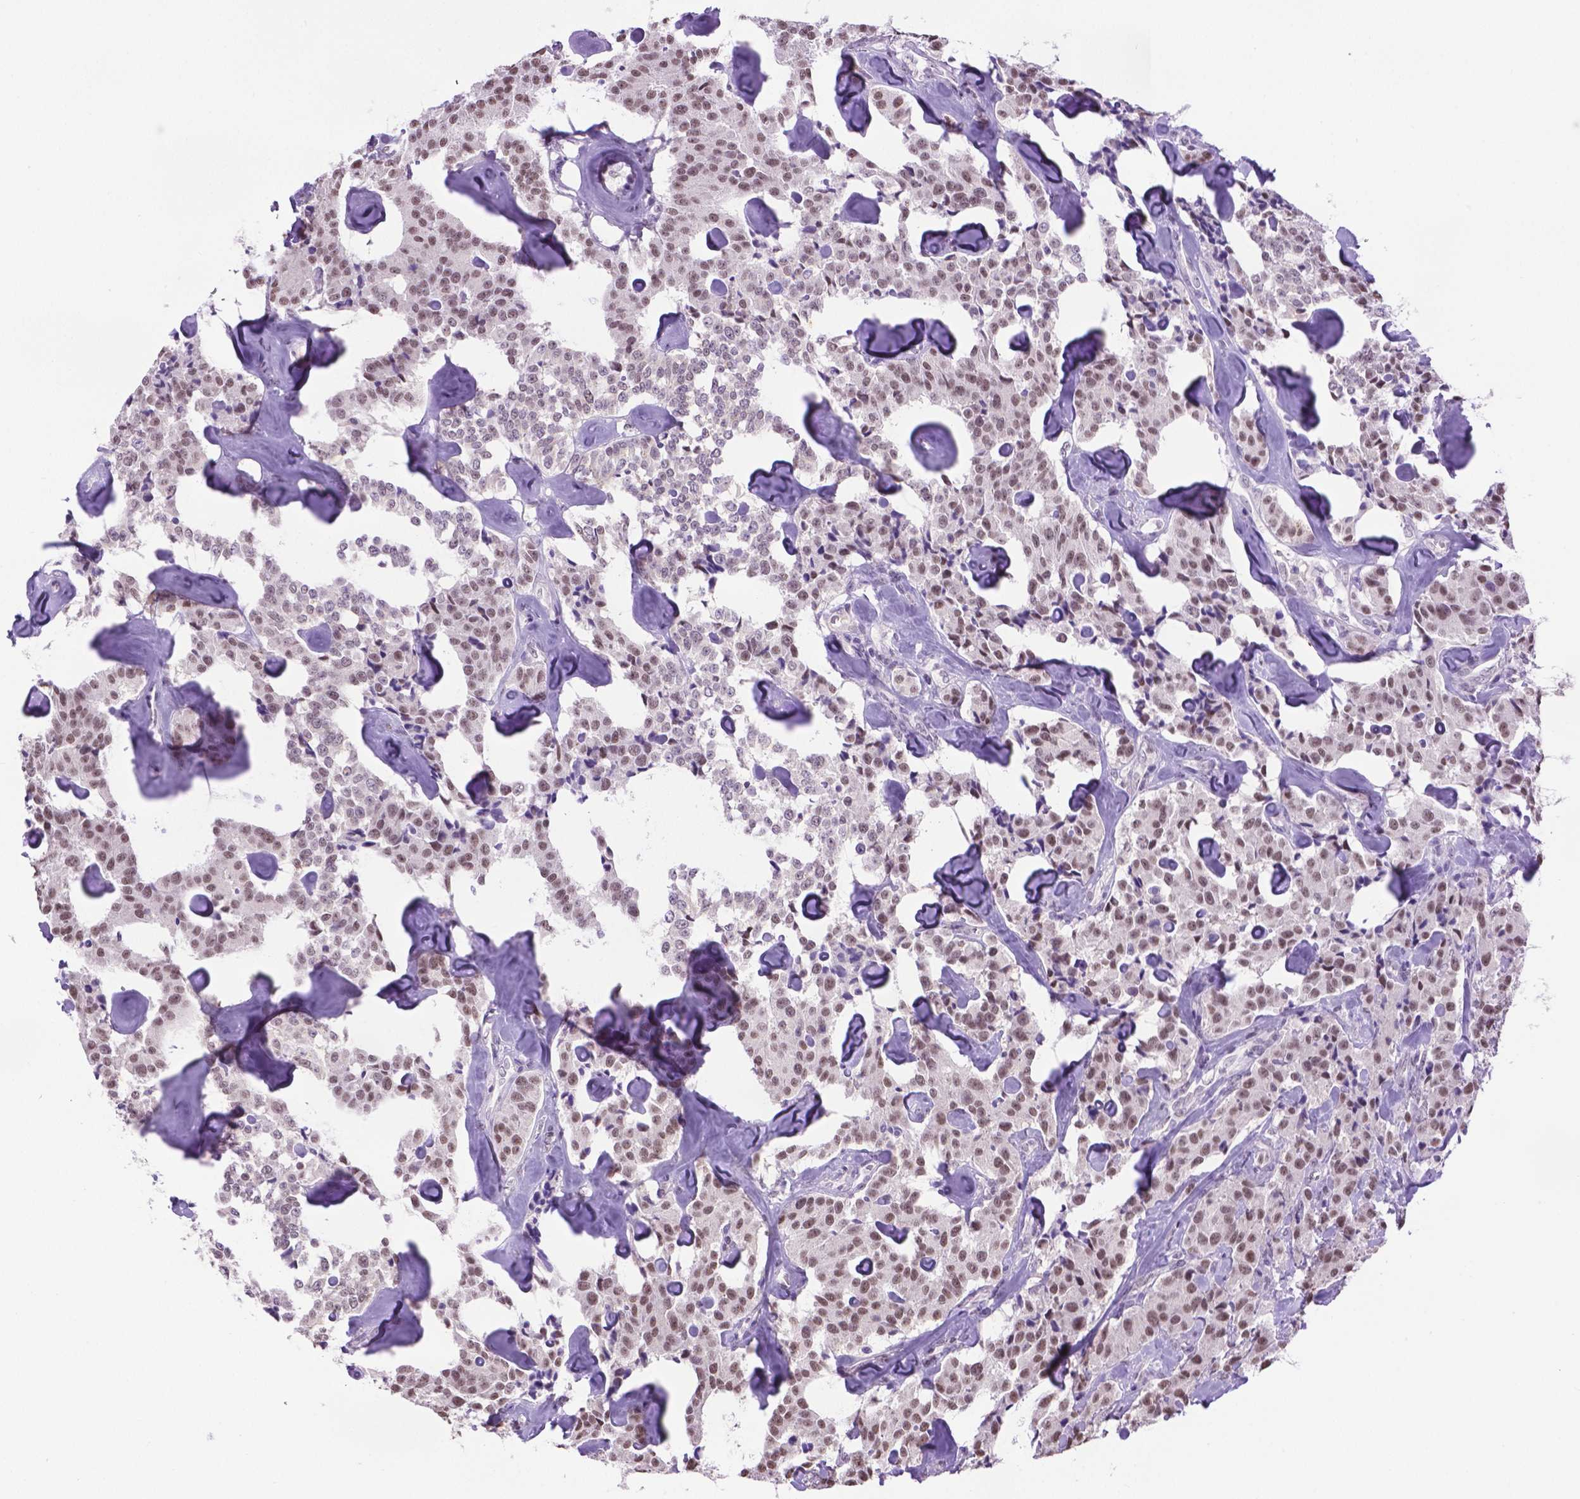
{"staining": {"intensity": "moderate", "quantity": "25%-75%", "location": "nuclear"}, "tissue": "carcinoid", "cell_type": "Tumor cells", "image_type": "cancer", "snomed": [{"axis": "morphology", "description": "Carcinoid, malignant, NOS"}, {"axis": "topography", "description": "Pancreas"}], "caption": "Carcinoid tissue displays moderate nuclear expression in about 25%-75% of tumor cells, visualized by immunohistochemistry.", "gene": "ABI2", "patient": {"sex": "male", "age": 41}}